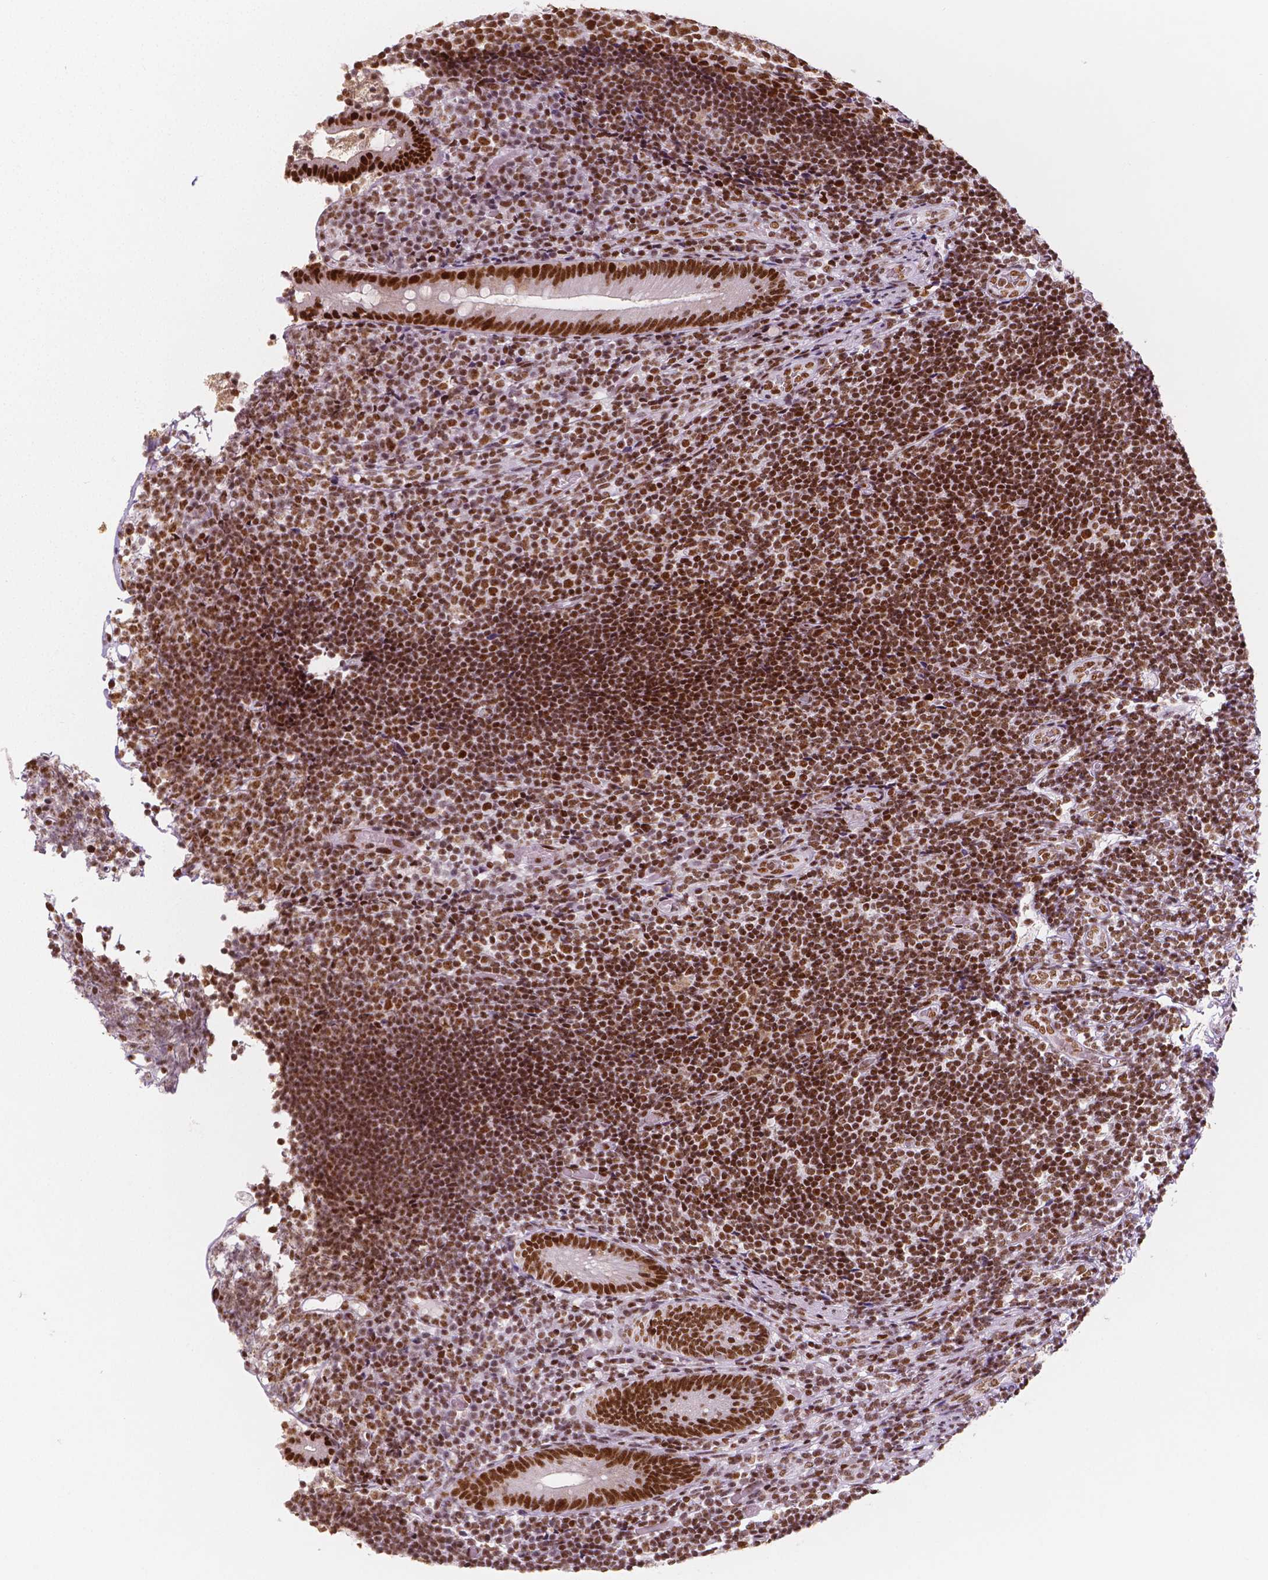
{"staining": {"intensity": "strong", "quantity": ">75%", "location": "nuclear"}, "tissue": "appendix", "cell_type": "Glandular cells", "image_type": "normal", "snomed": [{"axis": "morphology", "description": "Normal tissue, NOS"}, {"axis": "topography", "description": "Appendix"}], "caption": "Appendix stained with a brown dye demonstrates strong nuclear positive positivity in about >75% of glandular cells.", "gene": "HDAC1", "patient": {"sex": "female", "age": 32}}